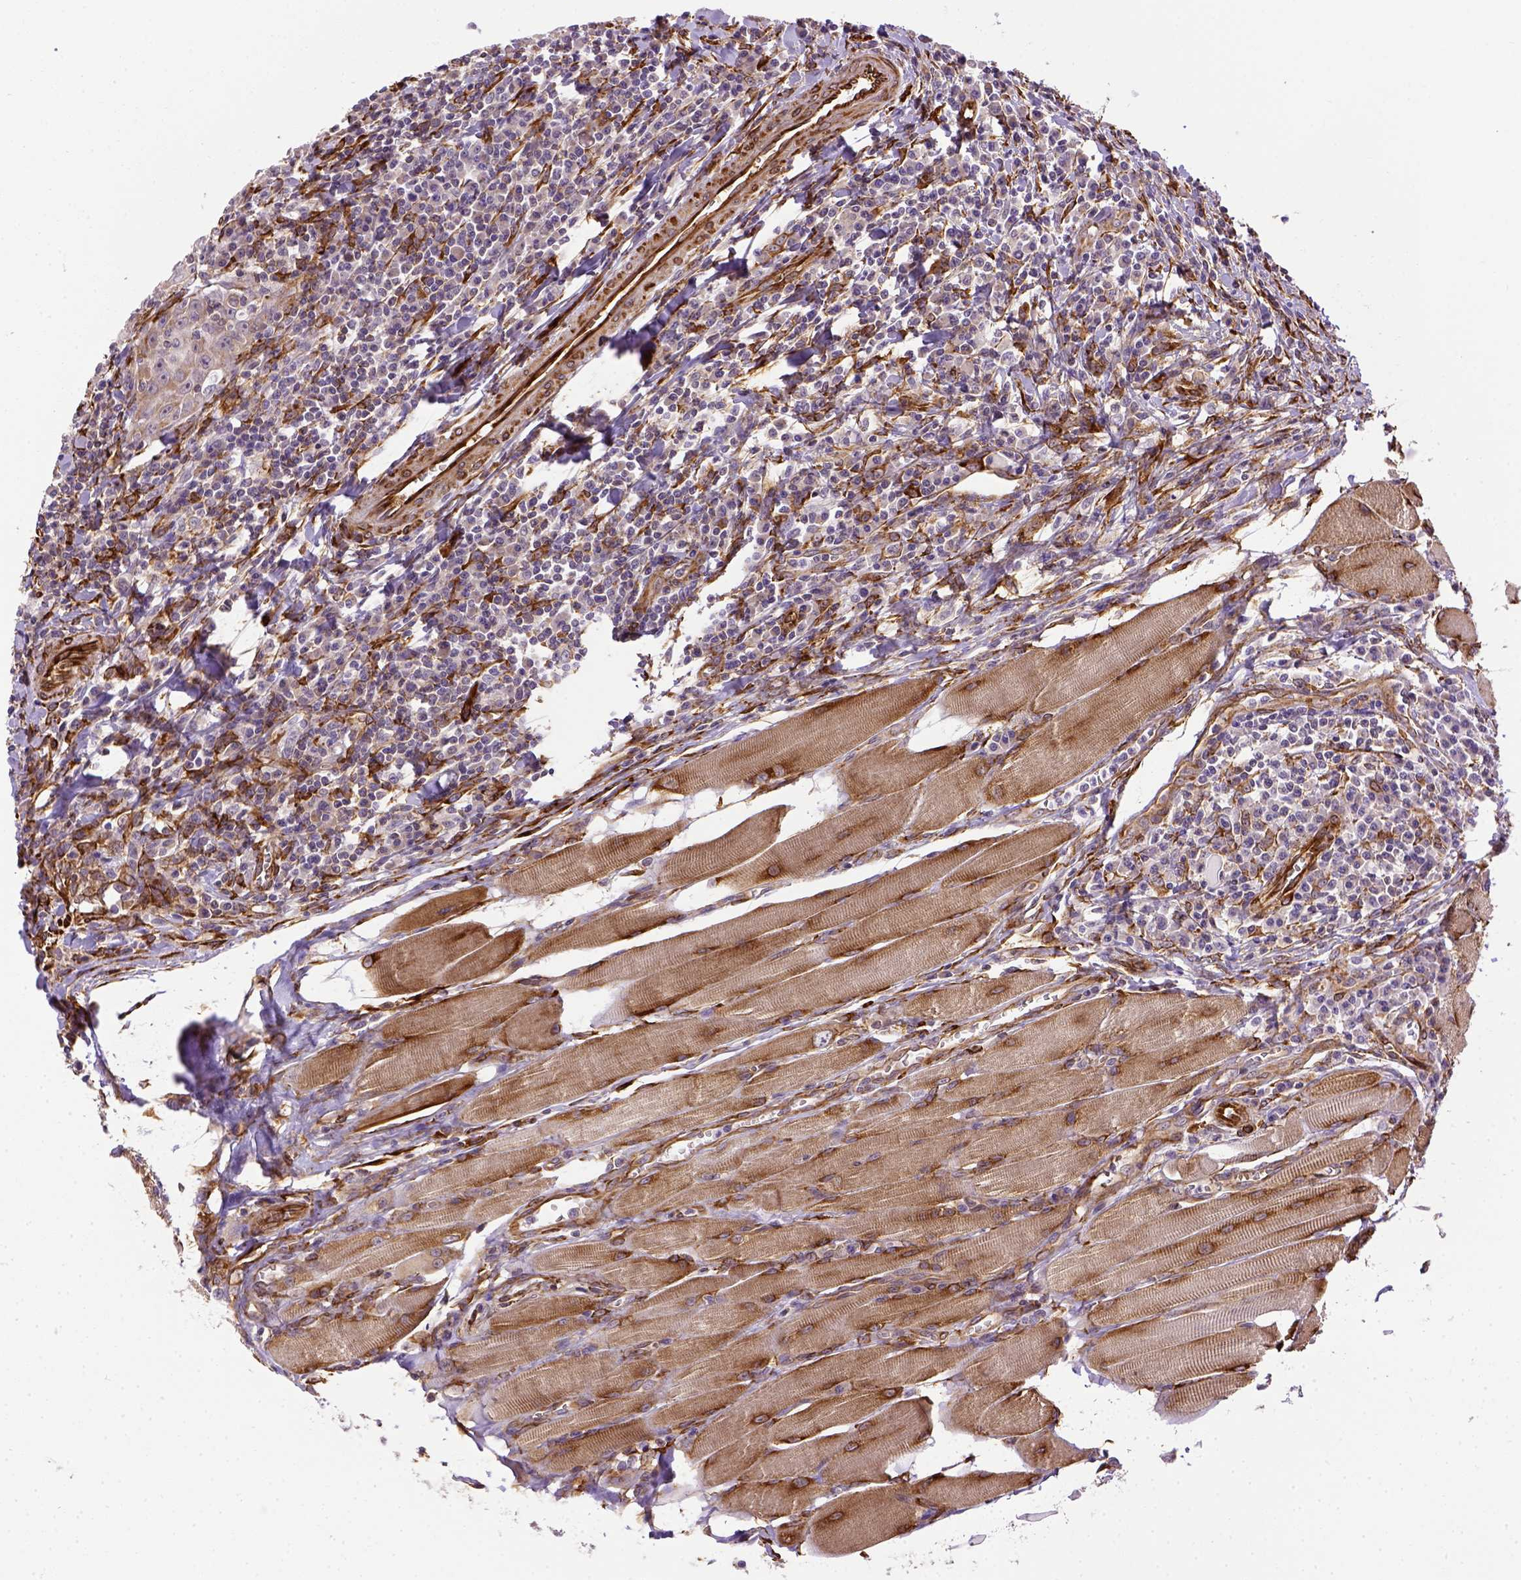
{"staining": {"intensity": "weak", "quantity": "<25%", "location": "cytoplasmic/membranous"}, "tissue": "head and neck cancer", "cell_type": "Tumor cells", "image_type": "cancer", "snomed": [{"axis": "morphology", "description": "Squamous cell carcinoma, NOS"}, {"axis": "topography", "description": "Head-Neck"}], "caption": "The photomicrograph demonstrates no staining of tumor cells in head and neck cancer.", "gene": "KAZN", "patient": {"sex": "male", "age": 52}}